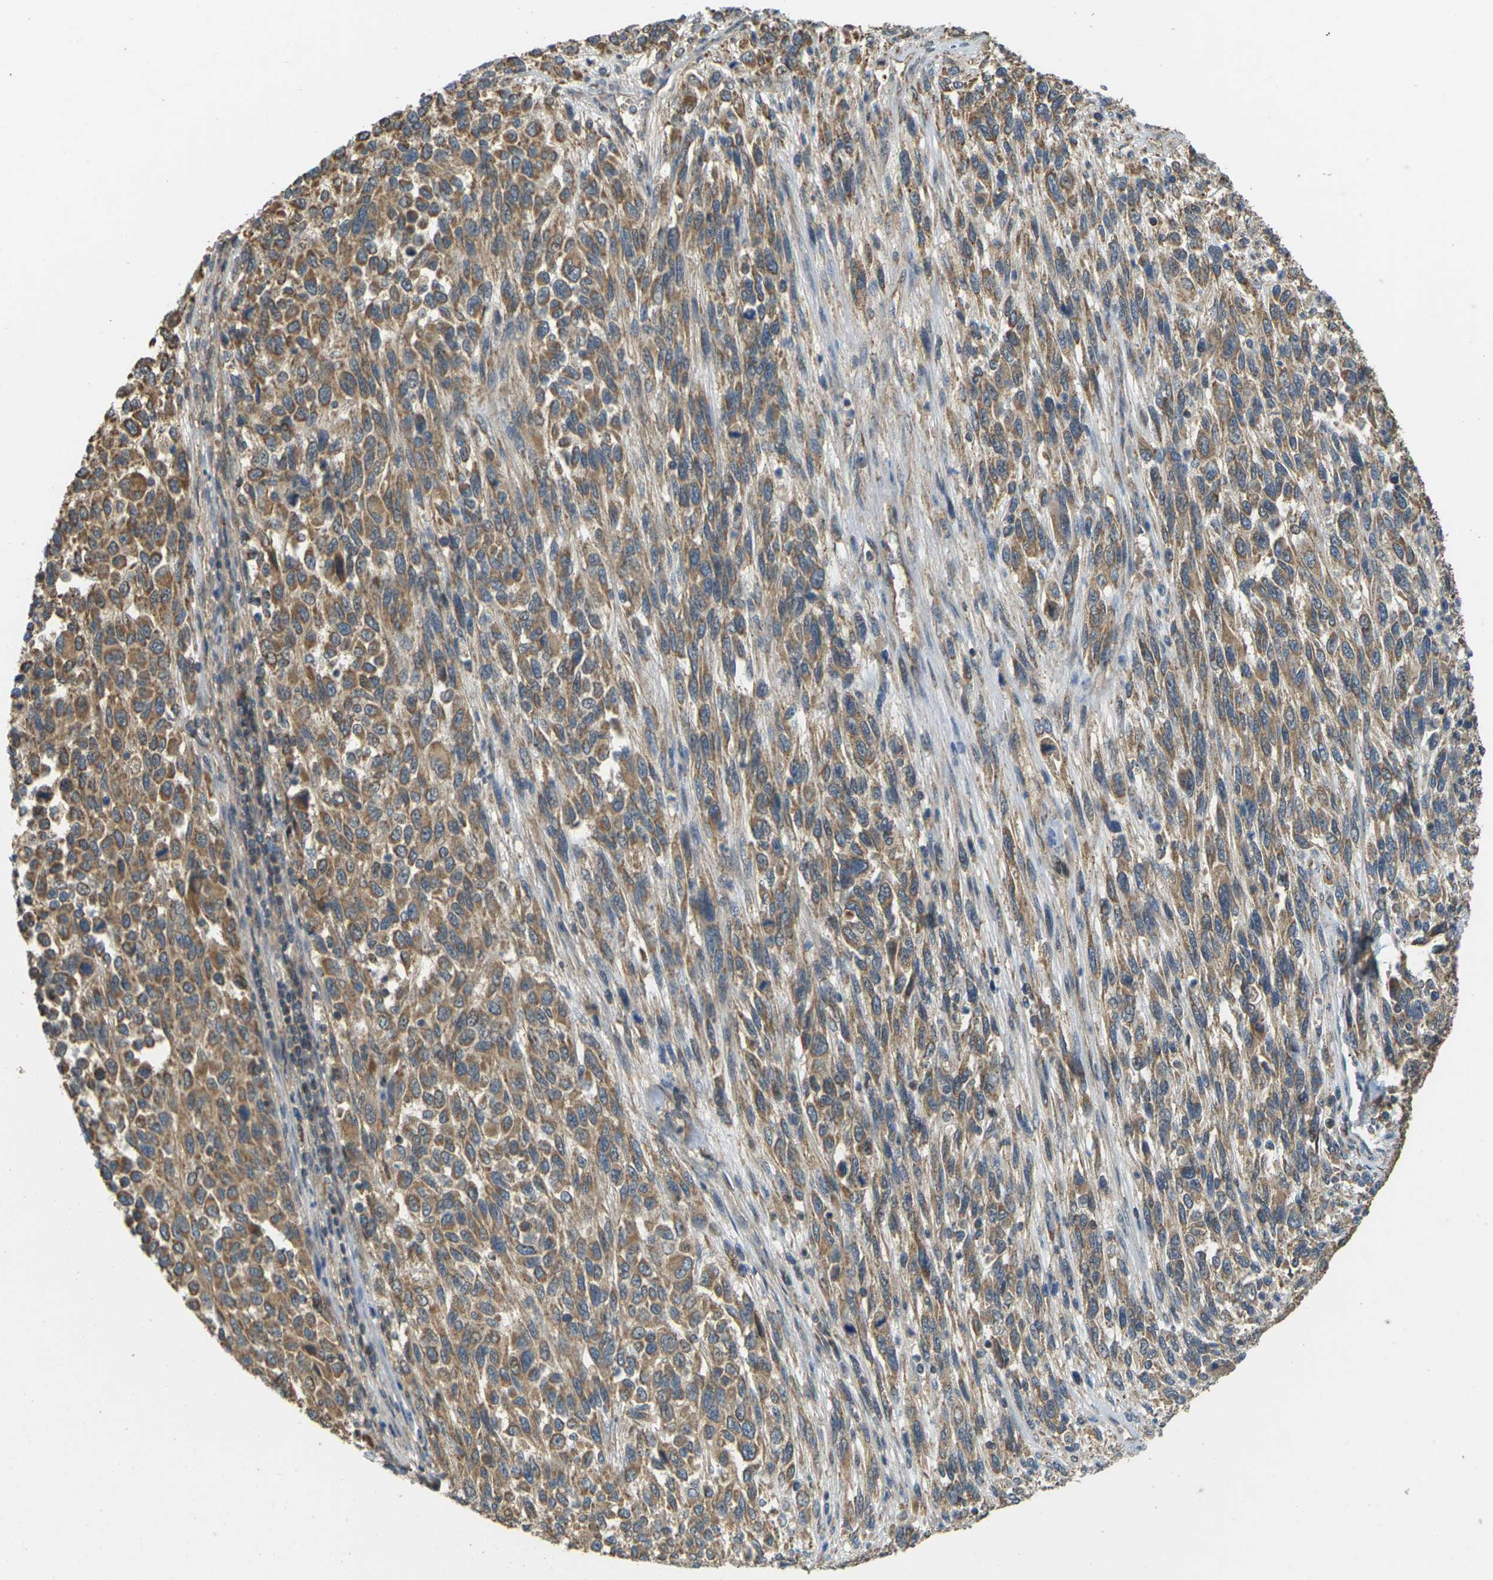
{"staining": {"intensity": "moderate", "quantity": ">75%", "location": "cytoplasmic/membranous"}, "tissue": "melanoma", "cell_type": "Tumor cells", "image_type": "cancer", "snomed": [{"axis": "morphology", "description": "Malignant melanoma, Metastatic site"}, {"axis": "topography", "description": "Lymph node"}], "caption": "The immunohistochemical stain labels moderate cytoplasmic/membranous expression in tumor cells of malignant melanoma (metastatic site) tissue.", "gene": "KSR1", "patient": {"sex": "male", "age": 61}}